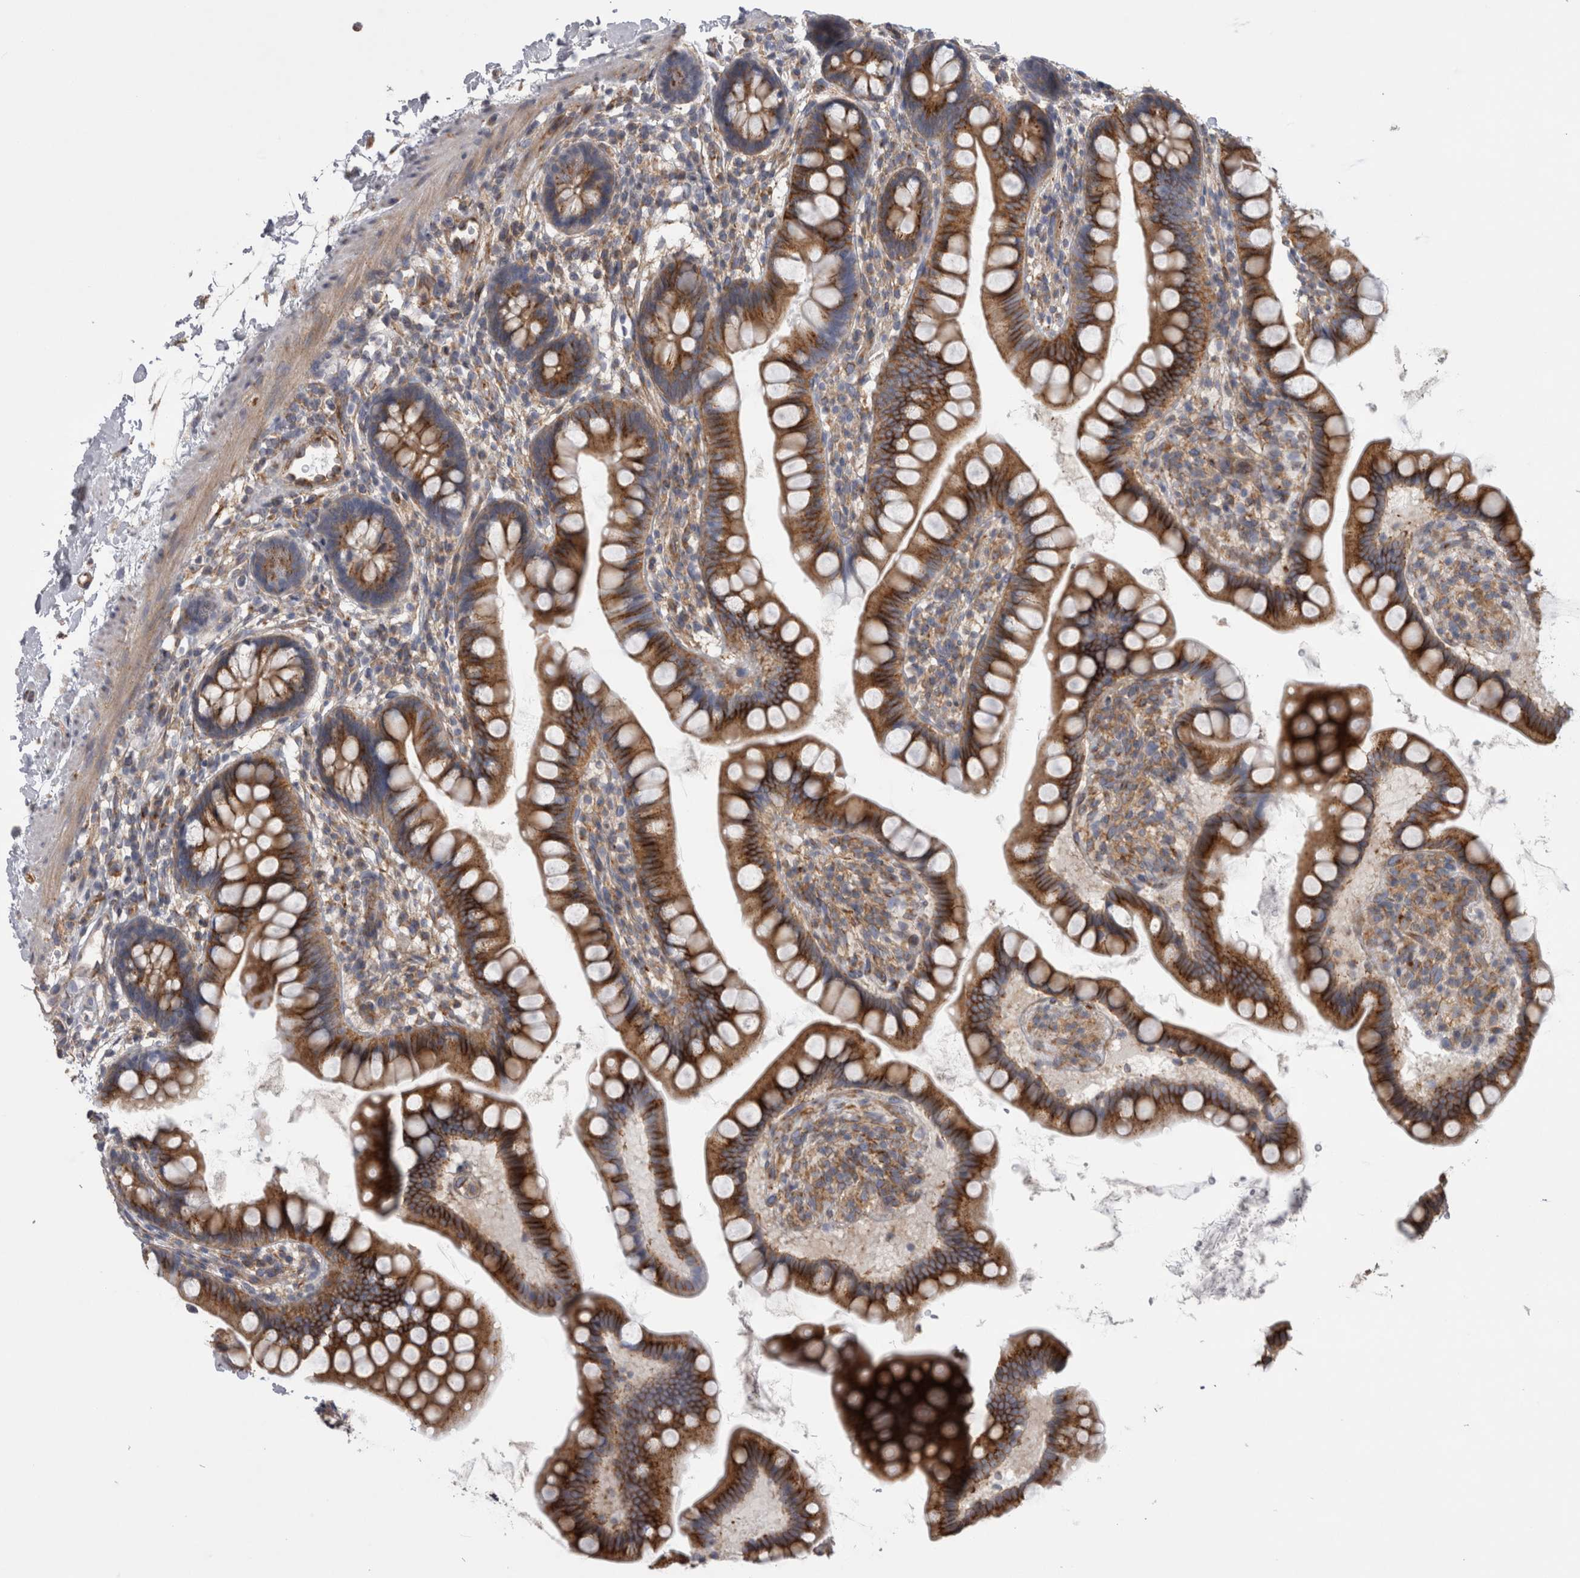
{"staining": {"intensity": "strong", "quantity": ">75%", "location": "cytoplasmic/membranous"}, "tissue": "small intestine", "cell_type": "Glandular cells", "image_type": "normal", "snomed": [{"axis": "morphology", "description": "Normal tissue, NOS"}, {"axis": "topography", "description": "Small intestine"}], "caption": "Protein staining by IHC shows strong cytoplasmic/membranous staining in approximately >75% of glandular cells in normal small intestine. (DAB (3,3'-diaminobenzidine) IHC, brown staining for protein, blue staining for nuclei).", "gene": "ATXN3L", "patient": {"sex": "female", "age": 84}}